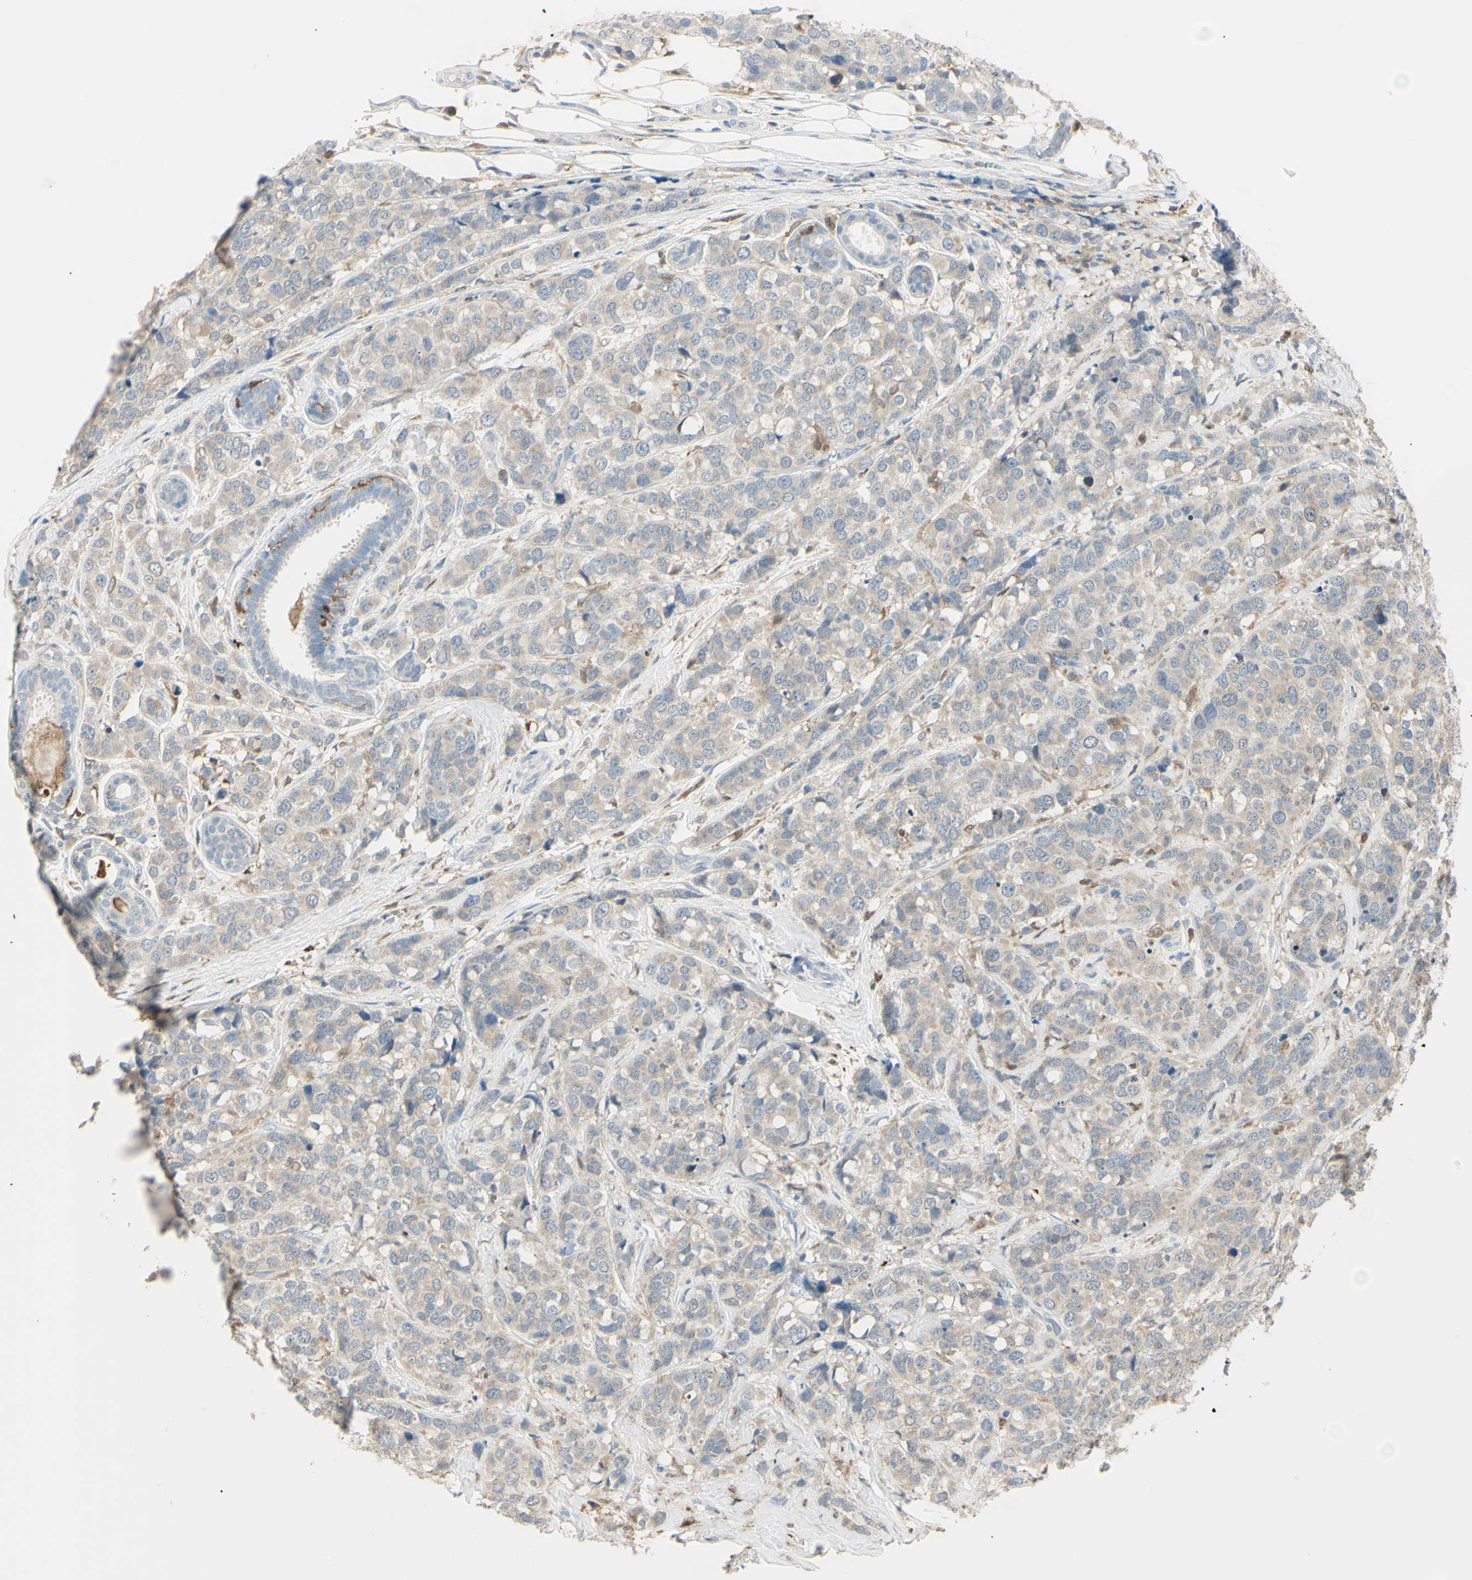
{"staining": {"intensity": "weak", "quantity": ">75%", "location": "cytoplasmic/membranous"}, "tissue": "breast cancer", "cell_type": "Tumor cells", "image_type": "cancer", "snomed": [{"axis": "morphology", "description": "Lobular carcinoma"}, {"axis": "topography", "description": "Breast"}], "caption": "Immunohistochemical staining of human lobular carcinoma (breast) shows low levels of weak cytoplasmic/membranous protein positivity in approximately >75% of tumor cells.", "gene": "CYRIB", "patient": {"sex": "female", "age": 59}}